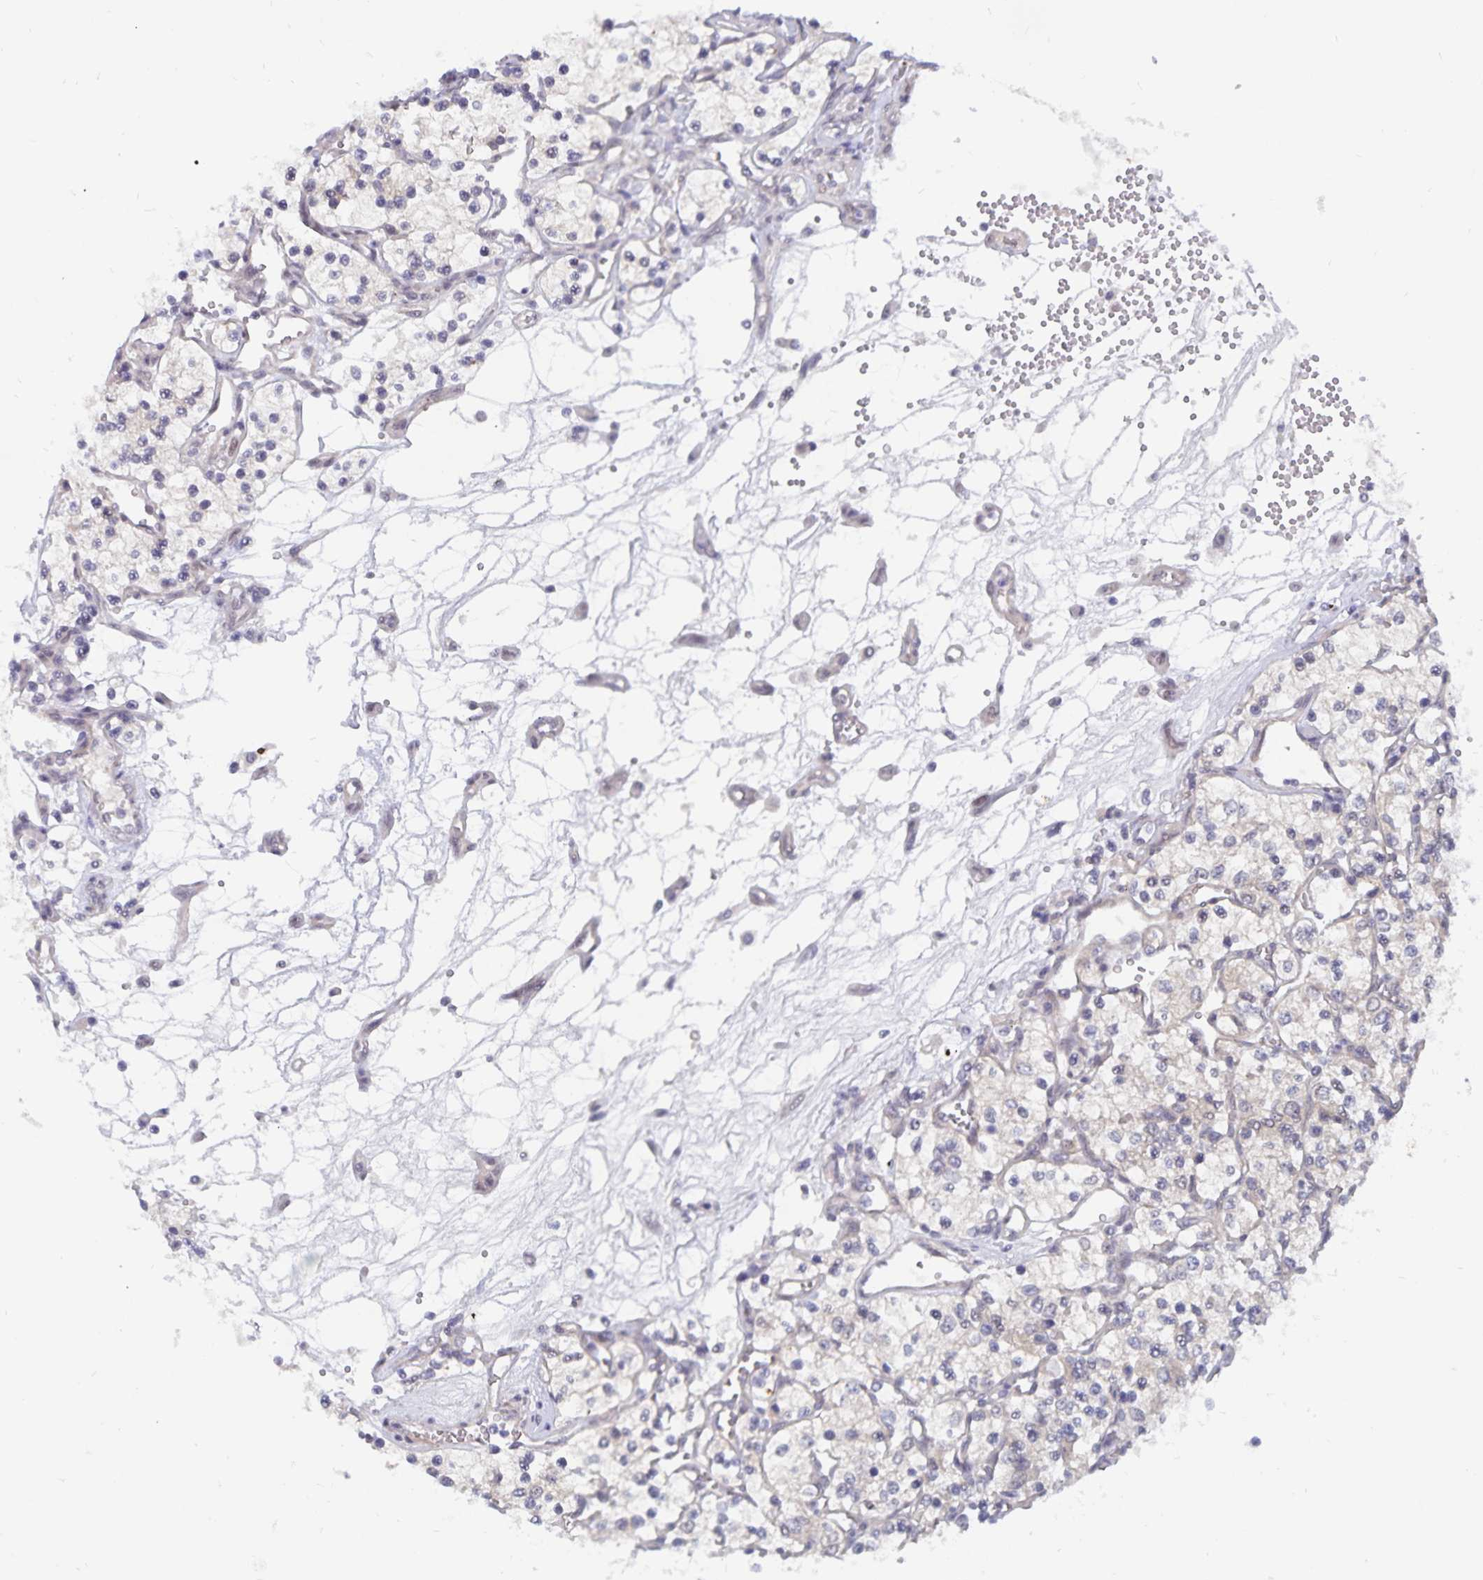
{"staining": {"intensity": "negative", "quantity": "none", "location": "none"}, "tissue": "renal cancer", "cell_type": "Tumor cells", "image_type": "cancer", "snomed": [{"axis": "morphology", "description": "Adenocarcinoma, NOS"}, {"axis": "topography", "description": "Kidney"}], "caption": "This histopathology image is of adenocarcinoma (renal) stained with immunohistochemistry to label a protein in brown with the nuclei are counter-stained blue. There is no expression in tumor cells.", "gene": "BAG6", "patient": {"sex": "female", "age": 69}}